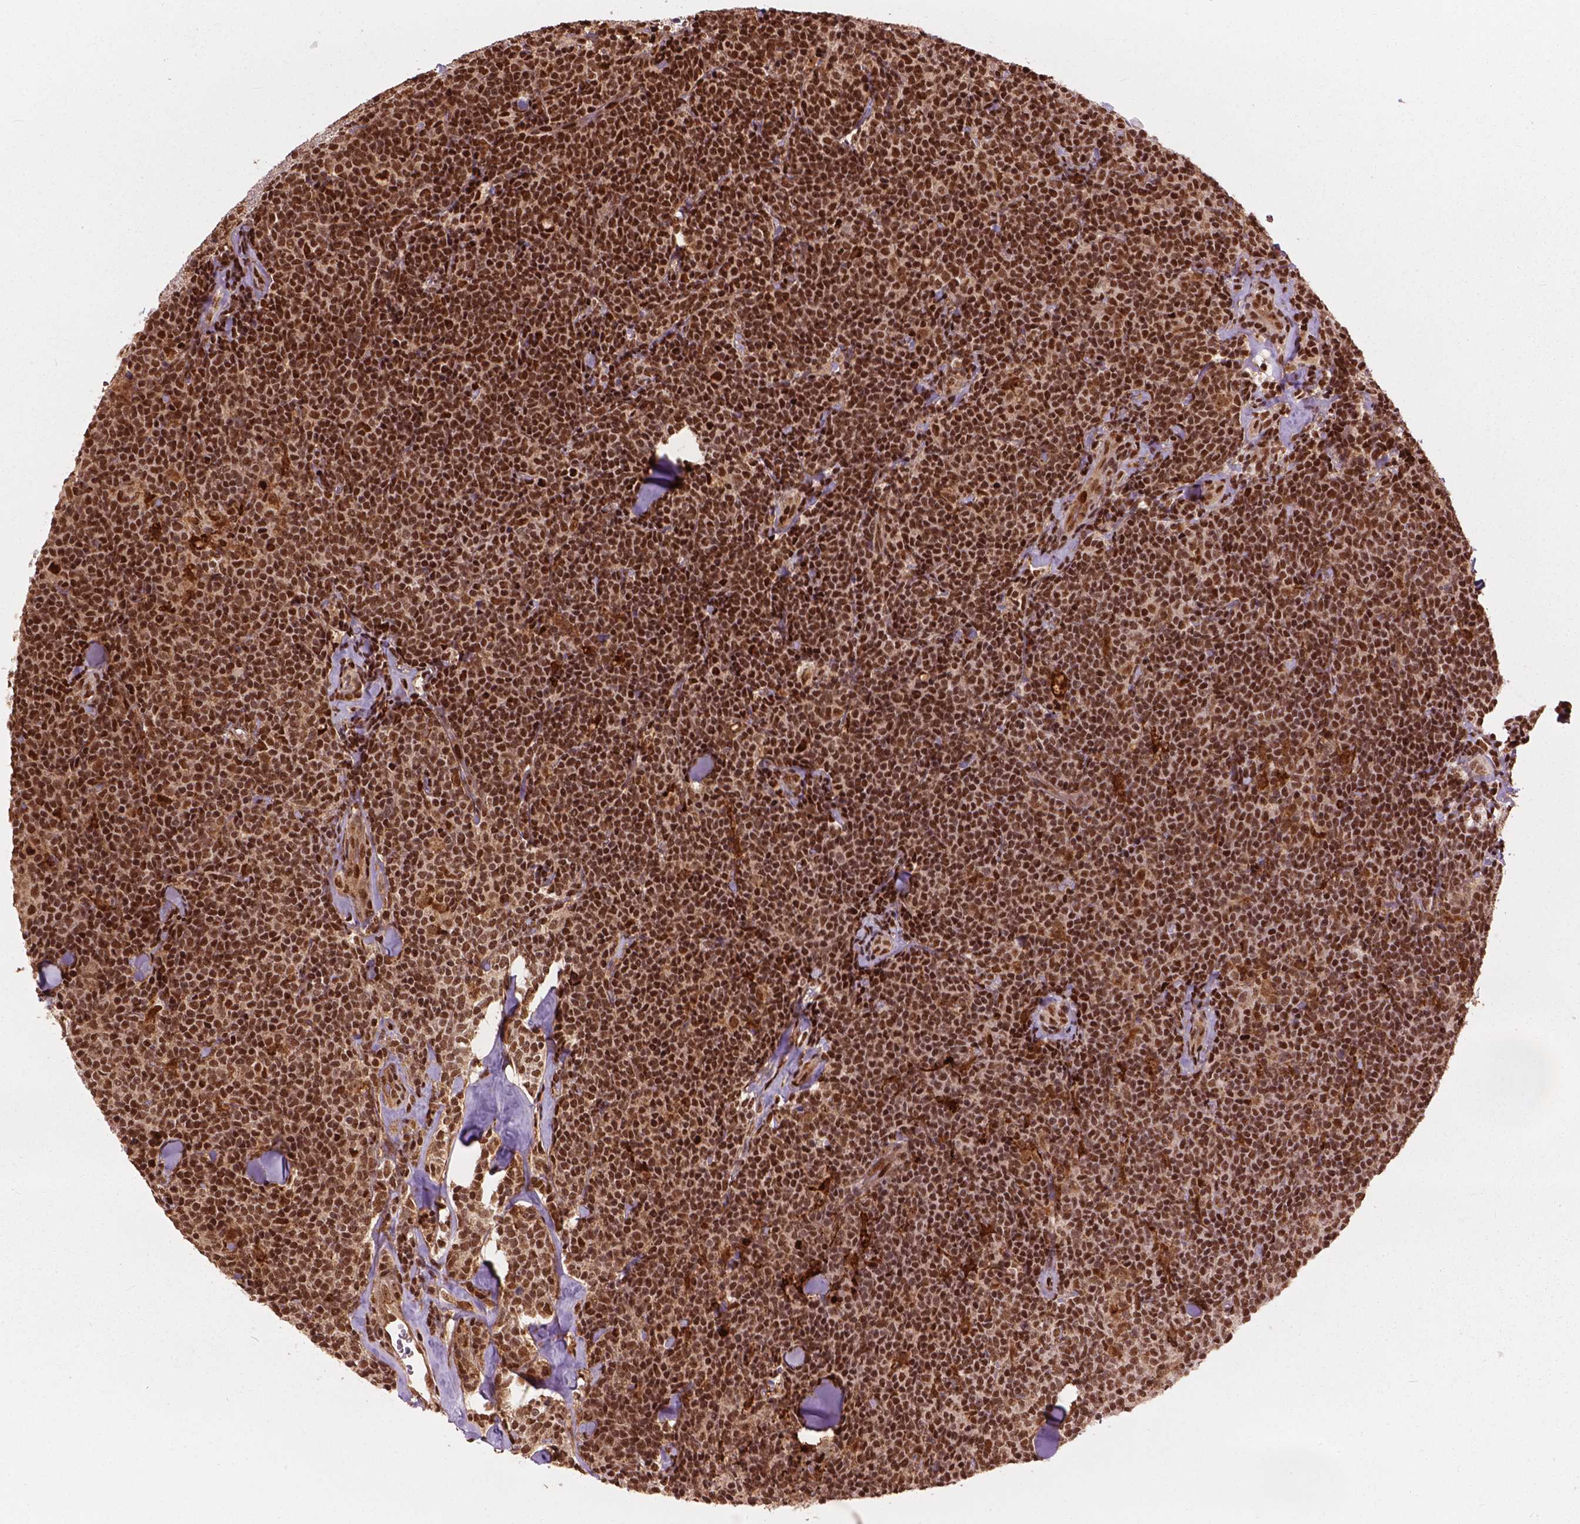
{"staining": {"intensity": "strong", "quantity": ">75%", "location": "nuclear"}, "tissue": "lymphoma", "cell_type": "Tumor cells", "image_type": "cancer", "snomed": [{"axis": "morphology", "description": "Malignant lymphoma, non-Hodgkin's type, Low grade"}, {"axis": "topography", "description": "Lymph node"}], "caption": "The image shows immunohistochemical staining of malignant lymphoma, non-Hodgkin's type (low-grade). There is strong nuclear expression is appreciated in approximately >75% of tumor cells.", "gene": "ANP32B", "patient": {"sex": "female", "age": 56}}